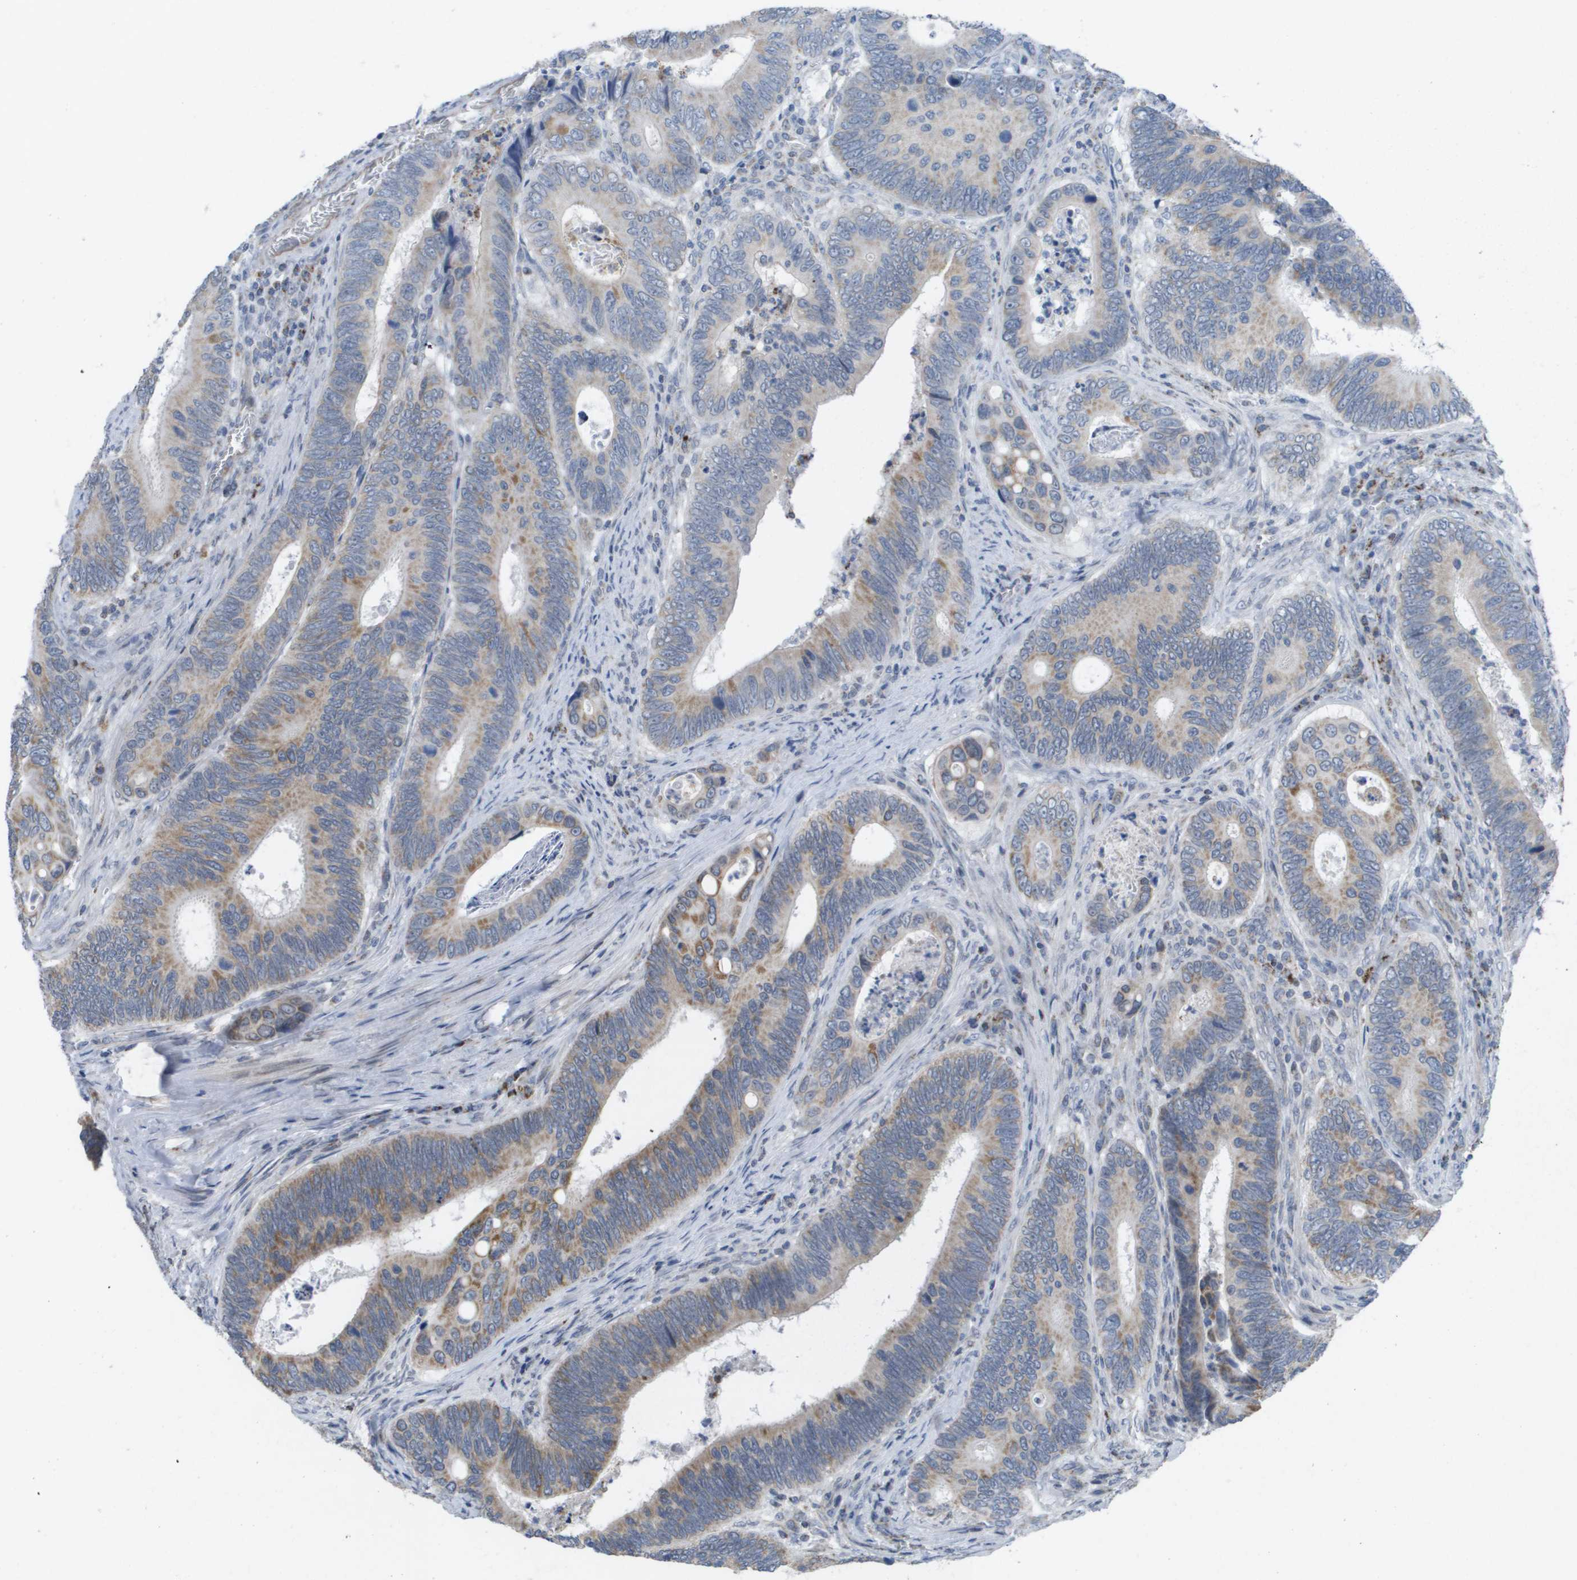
{"staining": {"intensity": "moderate", "quantity": "25%-75%", "location": "cytoplasmic/membranous"}, "tissue": "colorectal cancer", "cell_type": "Tumor cells", "image_type": "cancer", "snomed": [{"axis": "morphology", "description": "Inflammation, NOS"}, {"axis": "morphology", "description": "Adenocarcinoma, NOS"}, {"axis": "topography", "description": "Colon"}], "caption": "A medium amount of moderate cytoplasmic/membranous positivity is identified in about 25%-75% of tumor cells in colorectal cancer tissue.", "gene": "TMEM223", "patient": {"sex": "male", "age": 72}}